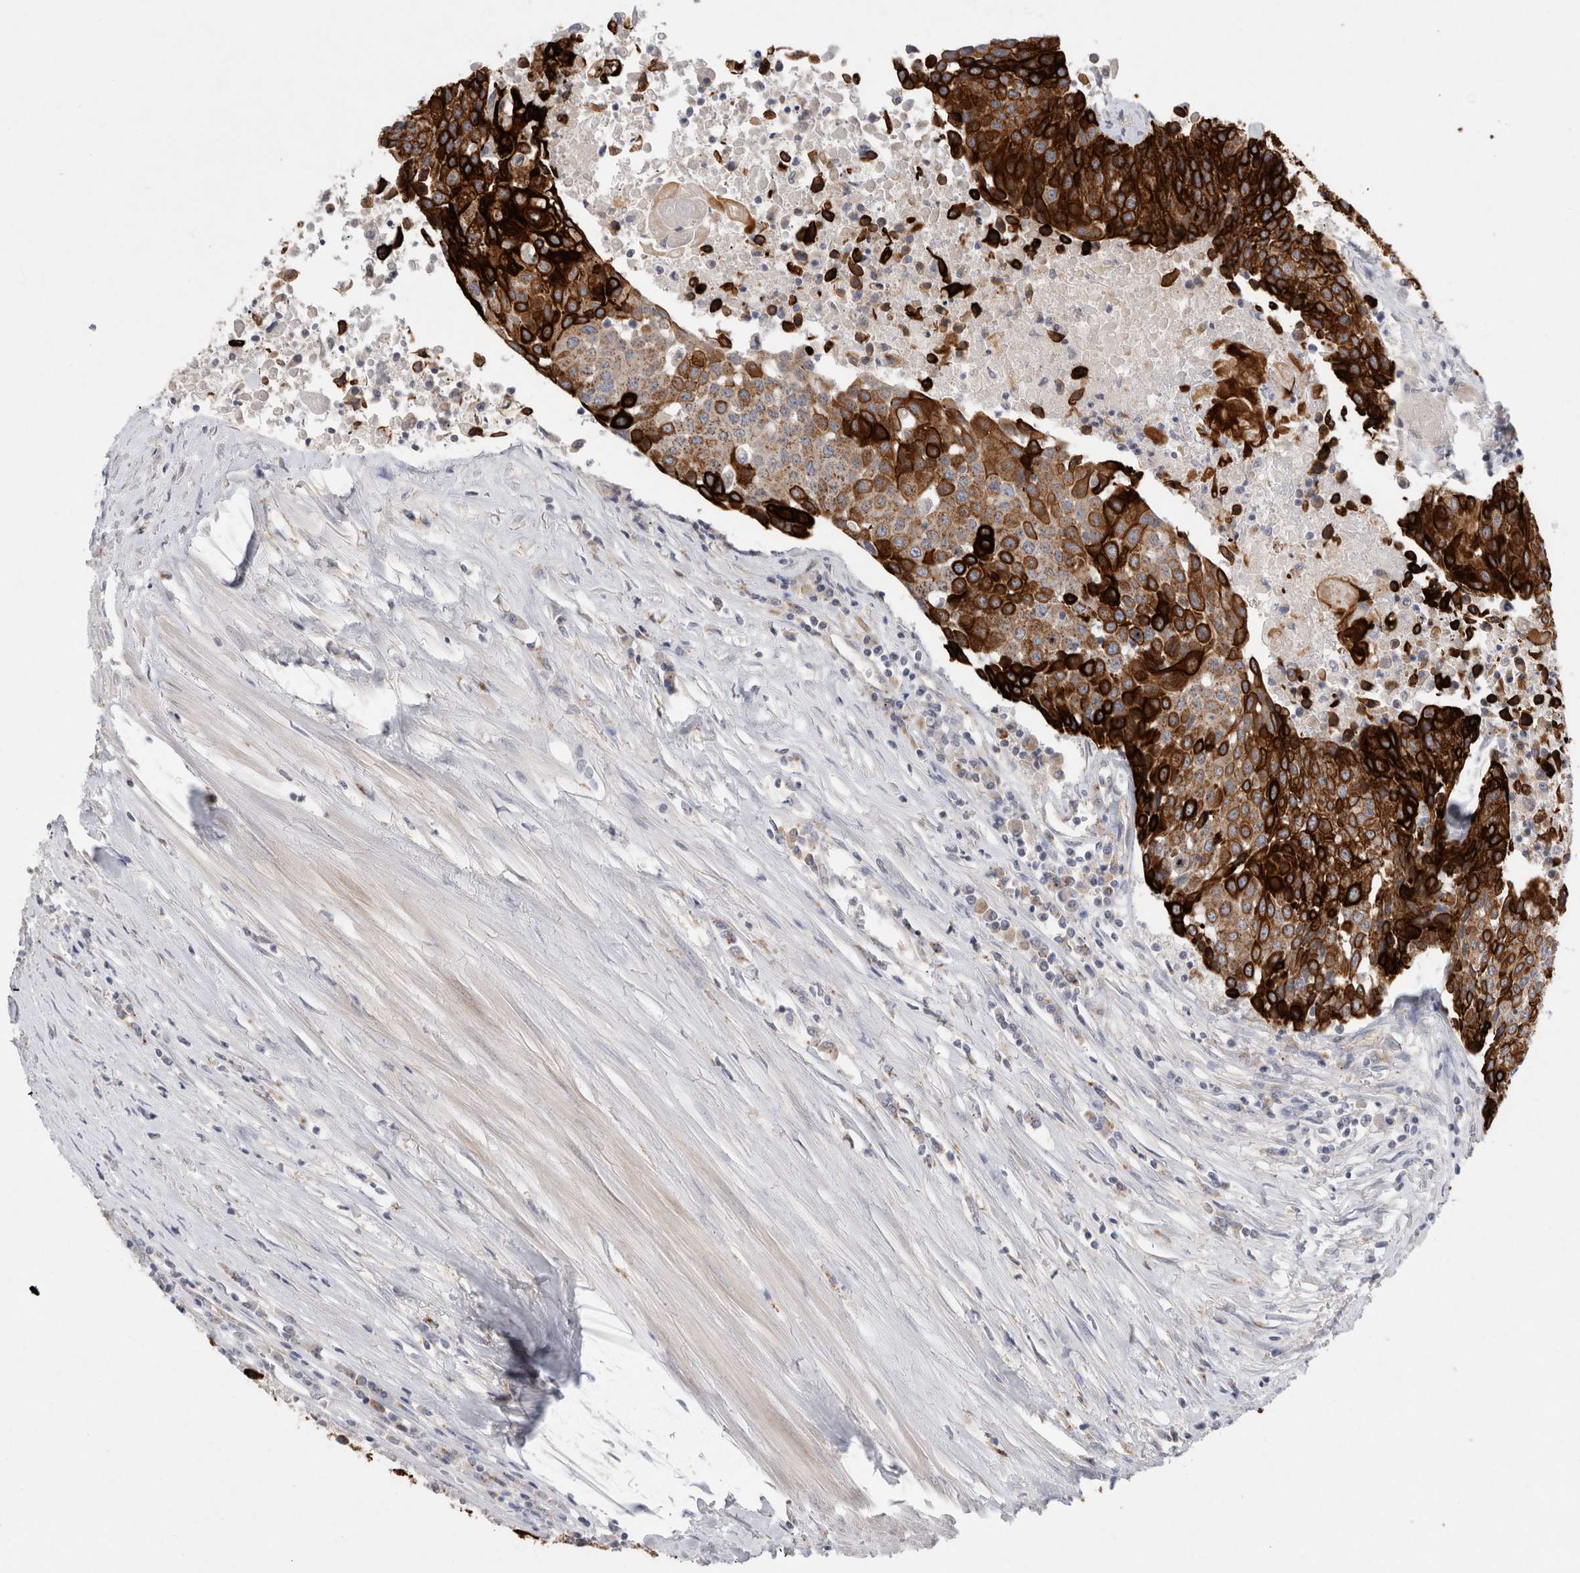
{"staining": {"intensity": "strong", "quantity": "25%-75%", "location": "cytoplasmic/membranous"}, "tissue": "urothelial cancer", "cell_type": "Tumor cells", "image_type": "cancer", "snomed": [{"axis": "morphology", "description": "Urothelial carcinoma, High grade"}, {"axis": "topography", "description": "Urinary bladder"}], "caption": "Urothelial cancer stained with a brown dye reveals strong cytoplasmic/membranous positive expression in approximately 25%-75% of tumor cells.", "gene": "GAA", "patient": {"sex": "female", "age": 85}}